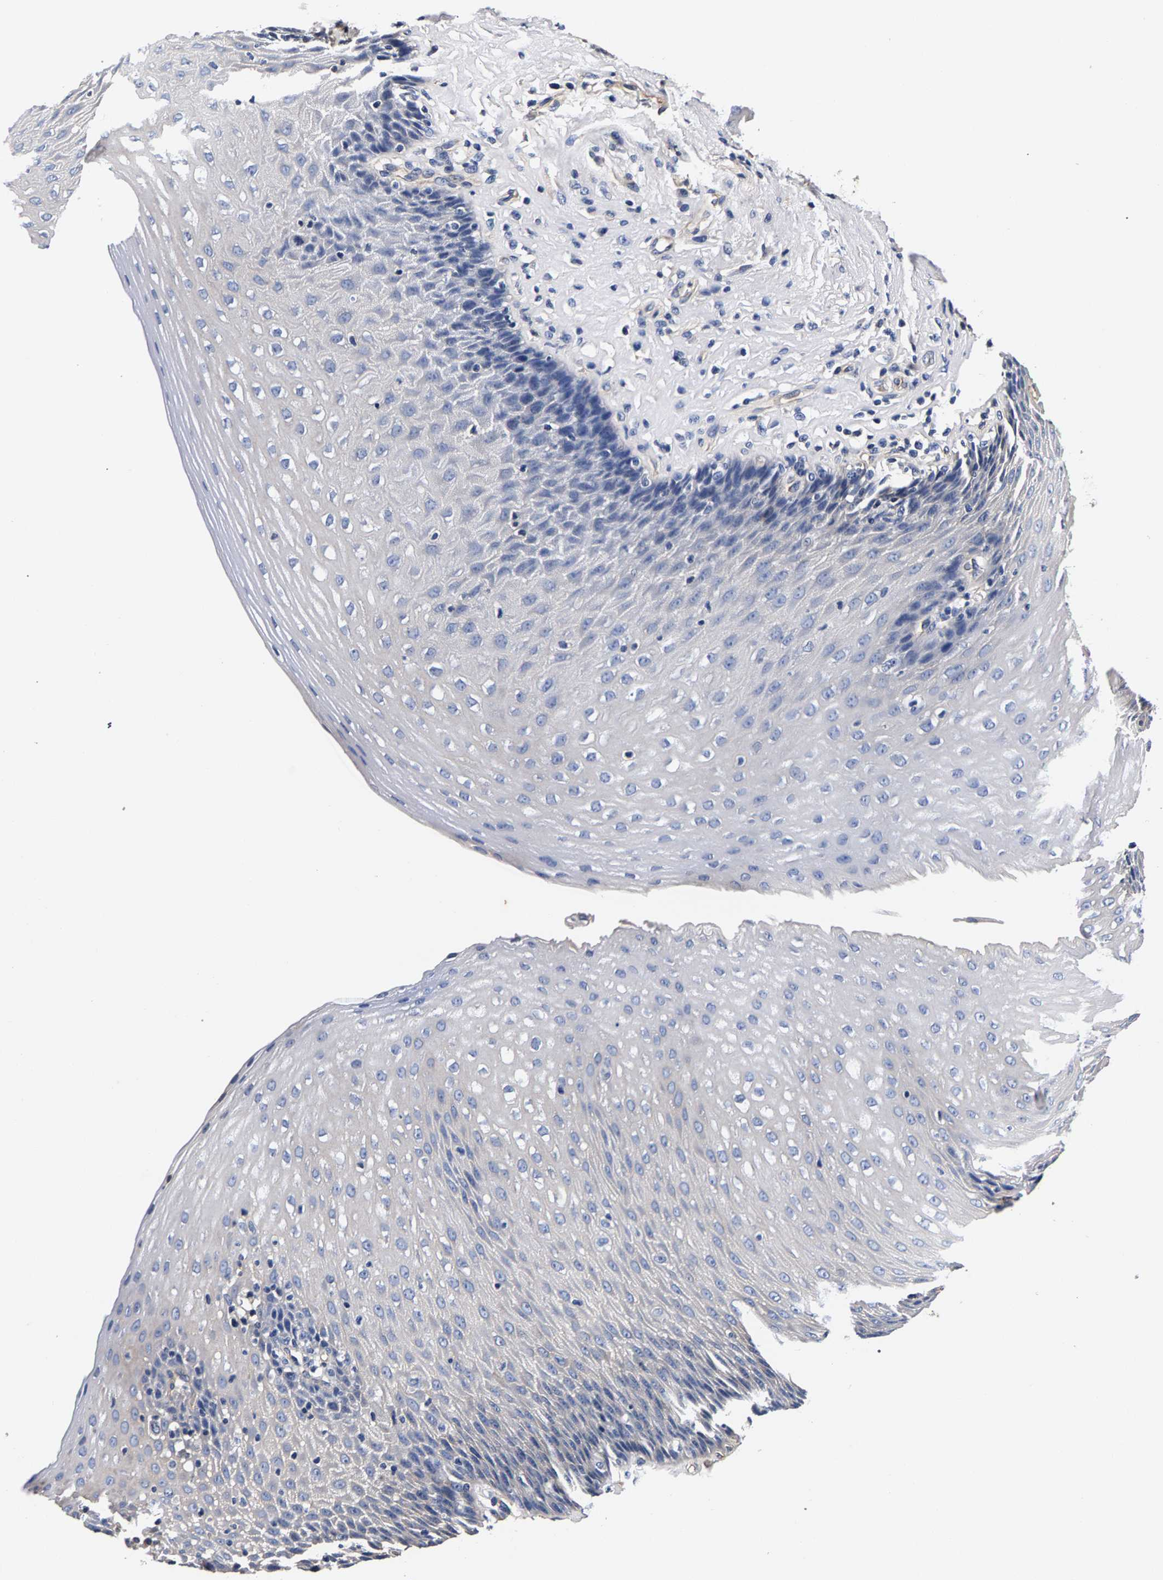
{"staining": {"intensity": "negative", "quantity": "none", "location": "none"}, "tissue": "esophagus", "cell_type": "Squamous epithelial cells", "image_type": "normal", "snomed": [{"axis": "morphology", "description": "Normal tissue, NOS"}, {"axis": "topography", "description": "Esophagus"}], "caption": "IHC of normal esophagus shows no expression in squamous epithelial cells.", "gene": "MARCHF7", "patient": {"sex": "female", "age": 61}}